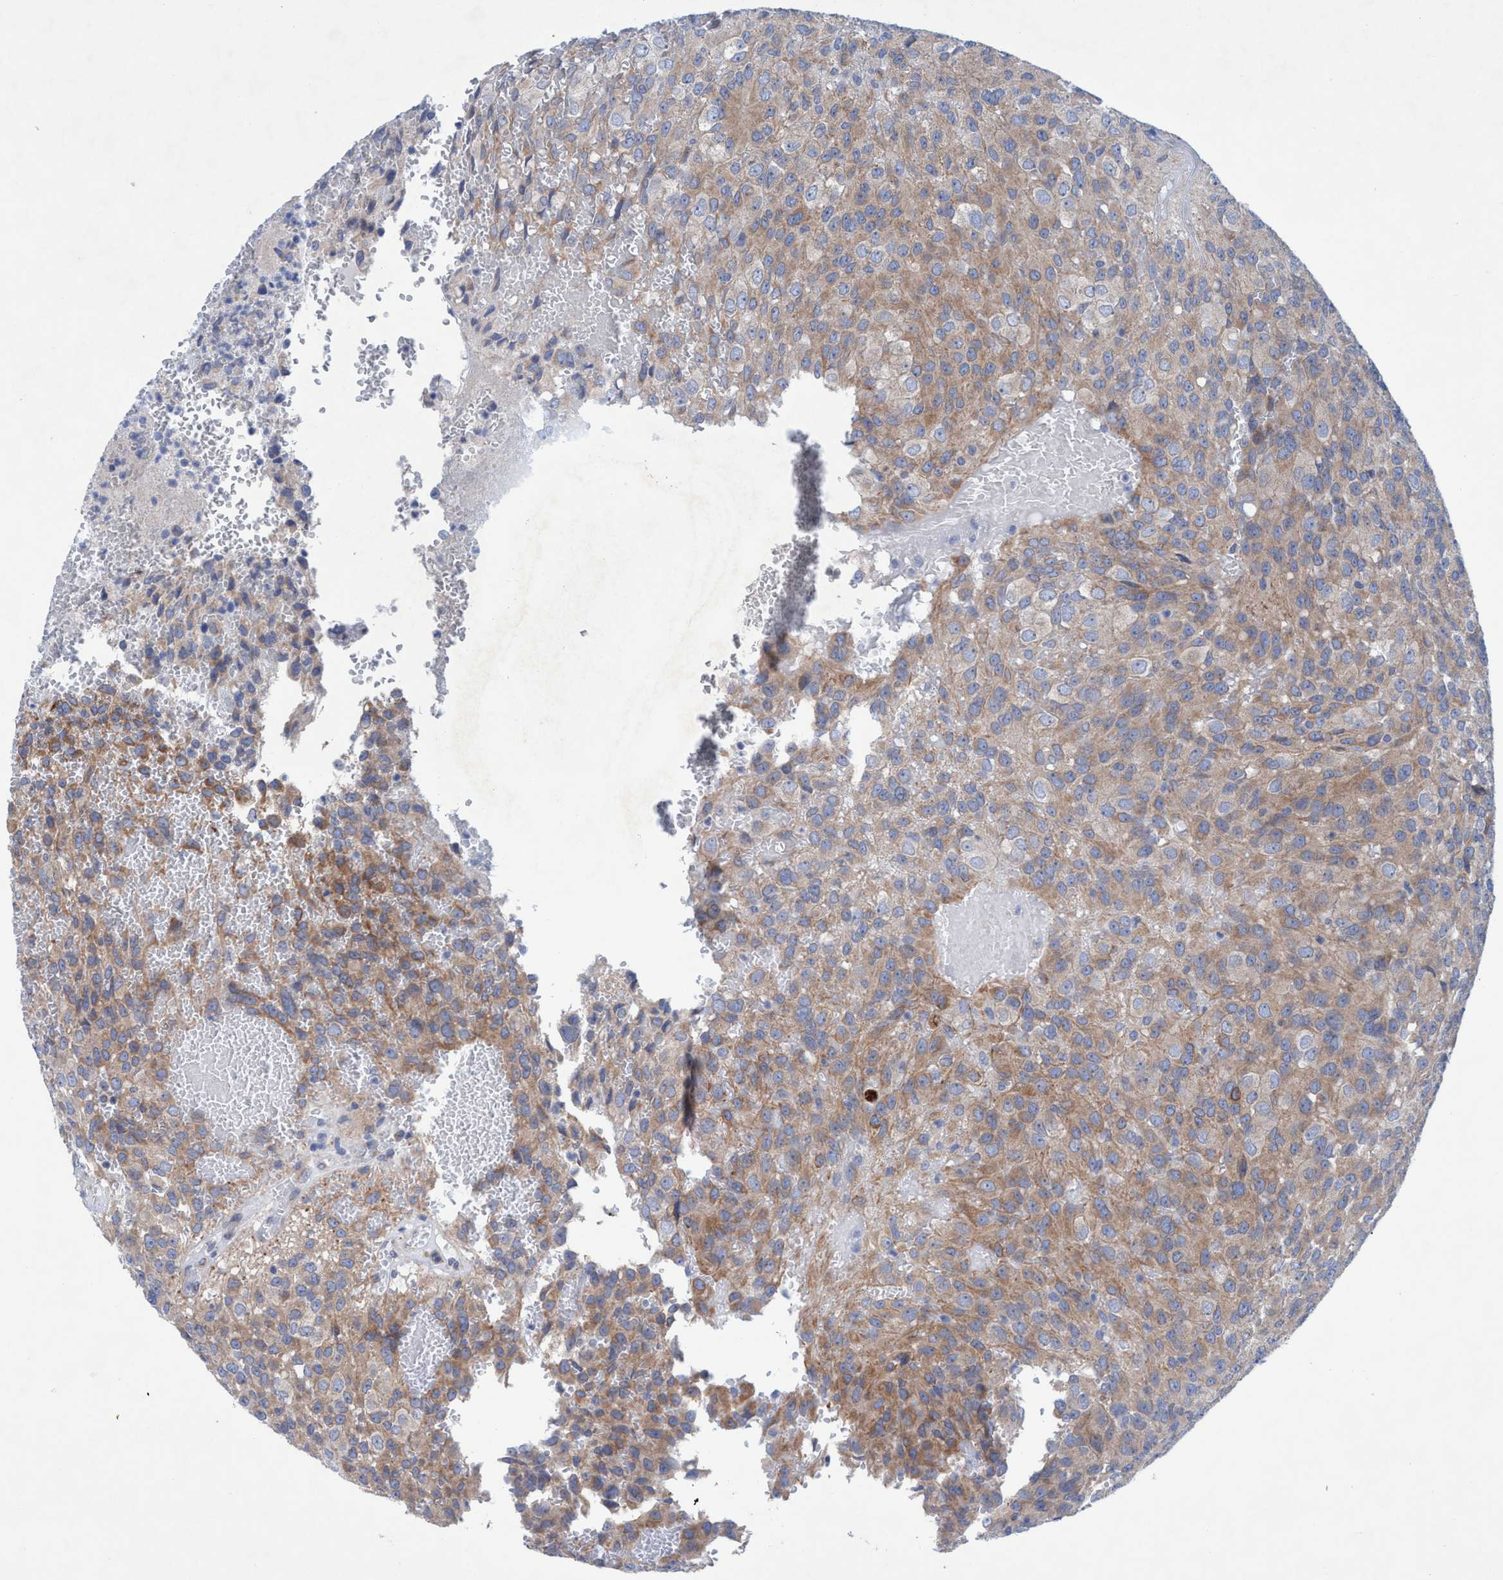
{"staining": {"intensity": "weak", "quantity": ">75%", "location": "cytoplasmic/membranous"}, "tissue": "glioma", "cell_type": "Tumor cells", "image_type": "cancer", "snomed": [{"axis": "morphology", "description": "Glioma, malignant, High grade"}, {"axis": "topography", "description": "Brain"}], "caption": "IHC of human malignant high-grade glioma displays low levels of weak cytoplasmic/membranous staining in about >75% of tumor cells. The staining is performed using DAB brown chromogen to label protein expression. The nuclei are counter-stained blue using hematoxylin.", "gene": "RSAD1", "patient": {"sex": "male", "age": 32}}